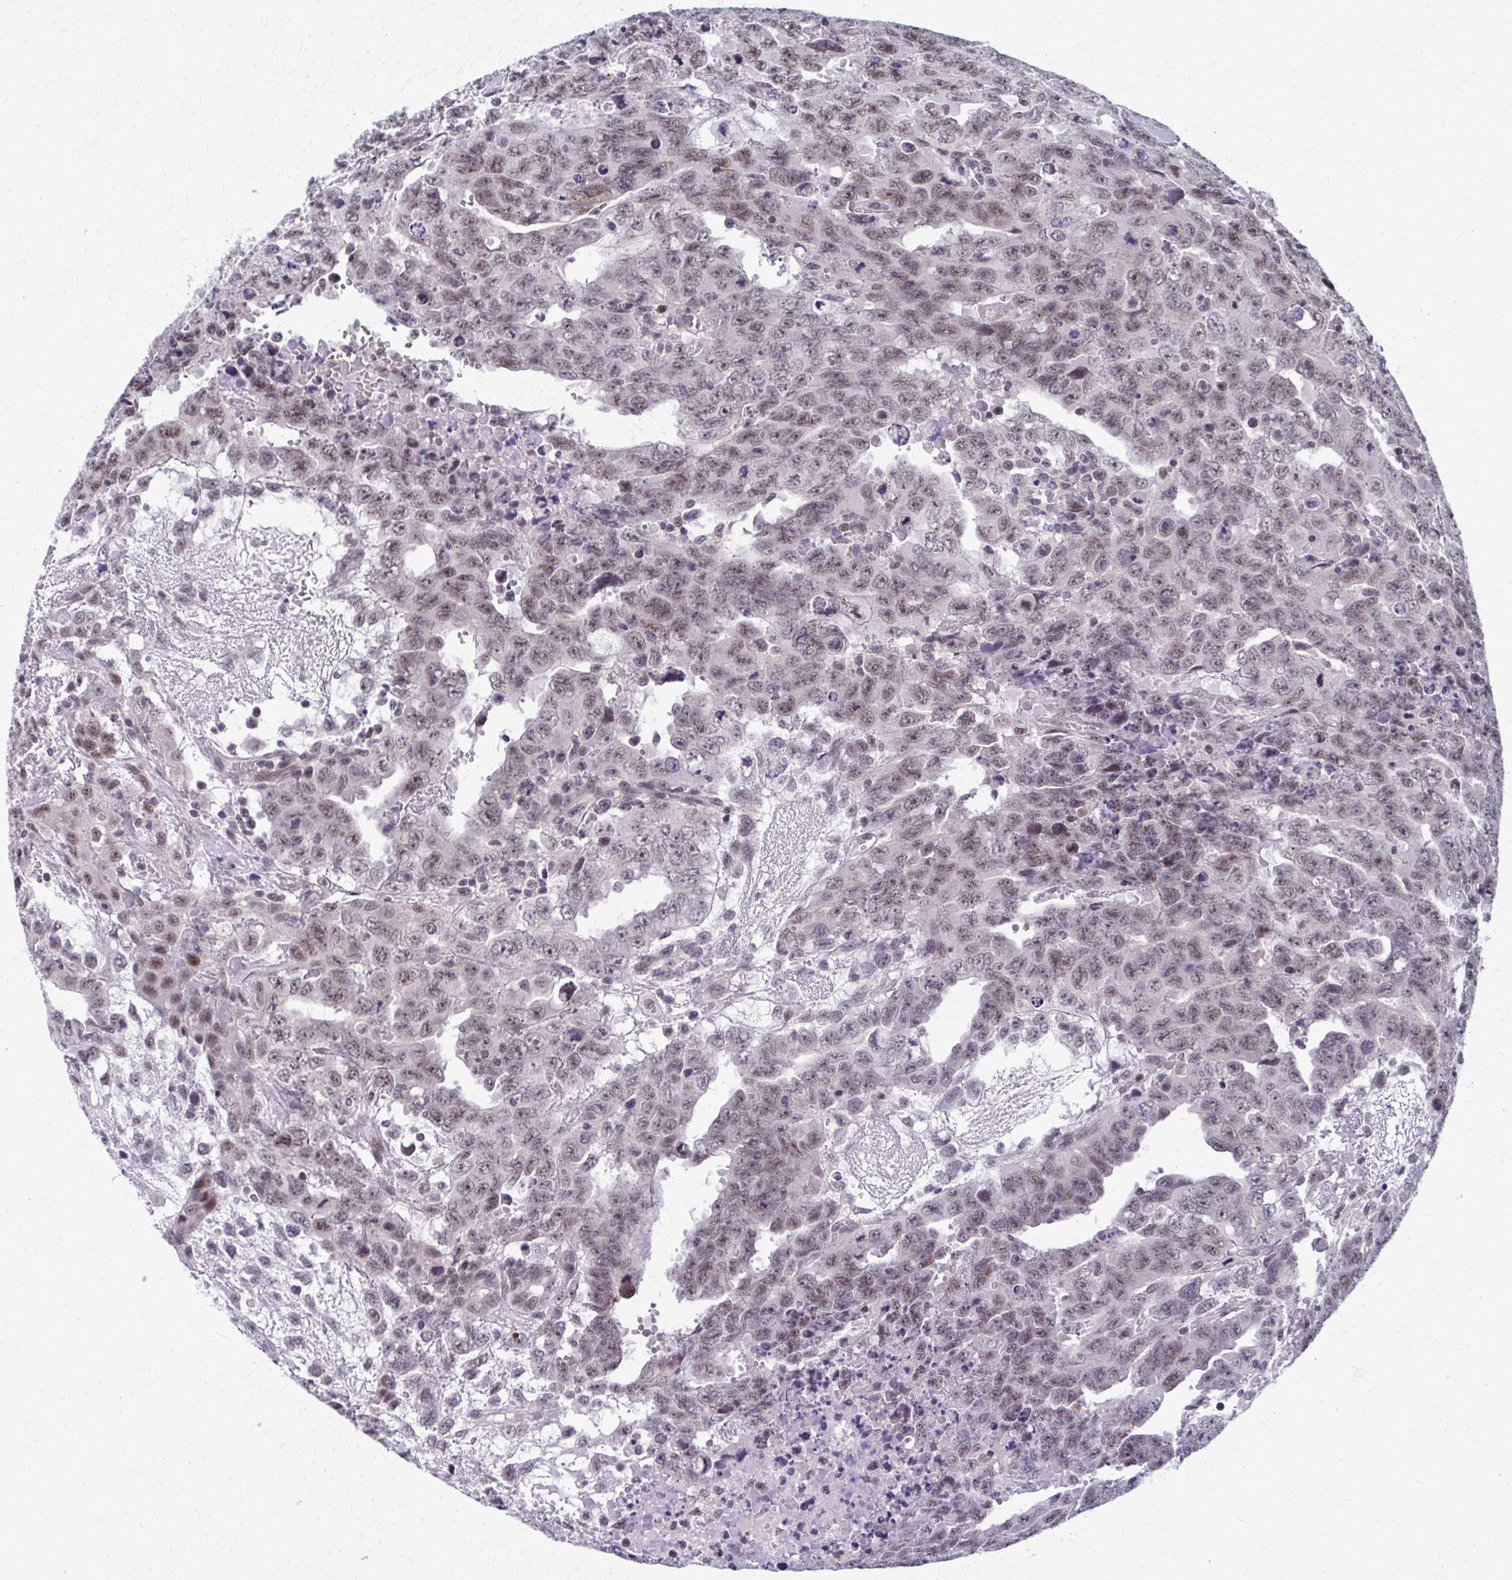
{"staining": {"intensity": "weak", "quantity": ">75%", "location": "nuclear"}, "tissue": "testis cancer", "cell_type": "Tumor cells", "image_type": "cancer", "snomed": [{"axis": "morphology", "description": "Carcinoma, Embryonal, NOS"}, {"axis": "topography", "description": "Testis"}], "caption": "Protein staining of testis cancer (embryonal carcinoma) tissue shows weak nuclear positivity in approximately >75% of tumor cells. Ihc stains the protein of interest in brown and the nuclei are stained blue.", "gene": "SETBP1", "patient": {"sex": "male", "age": 24}}